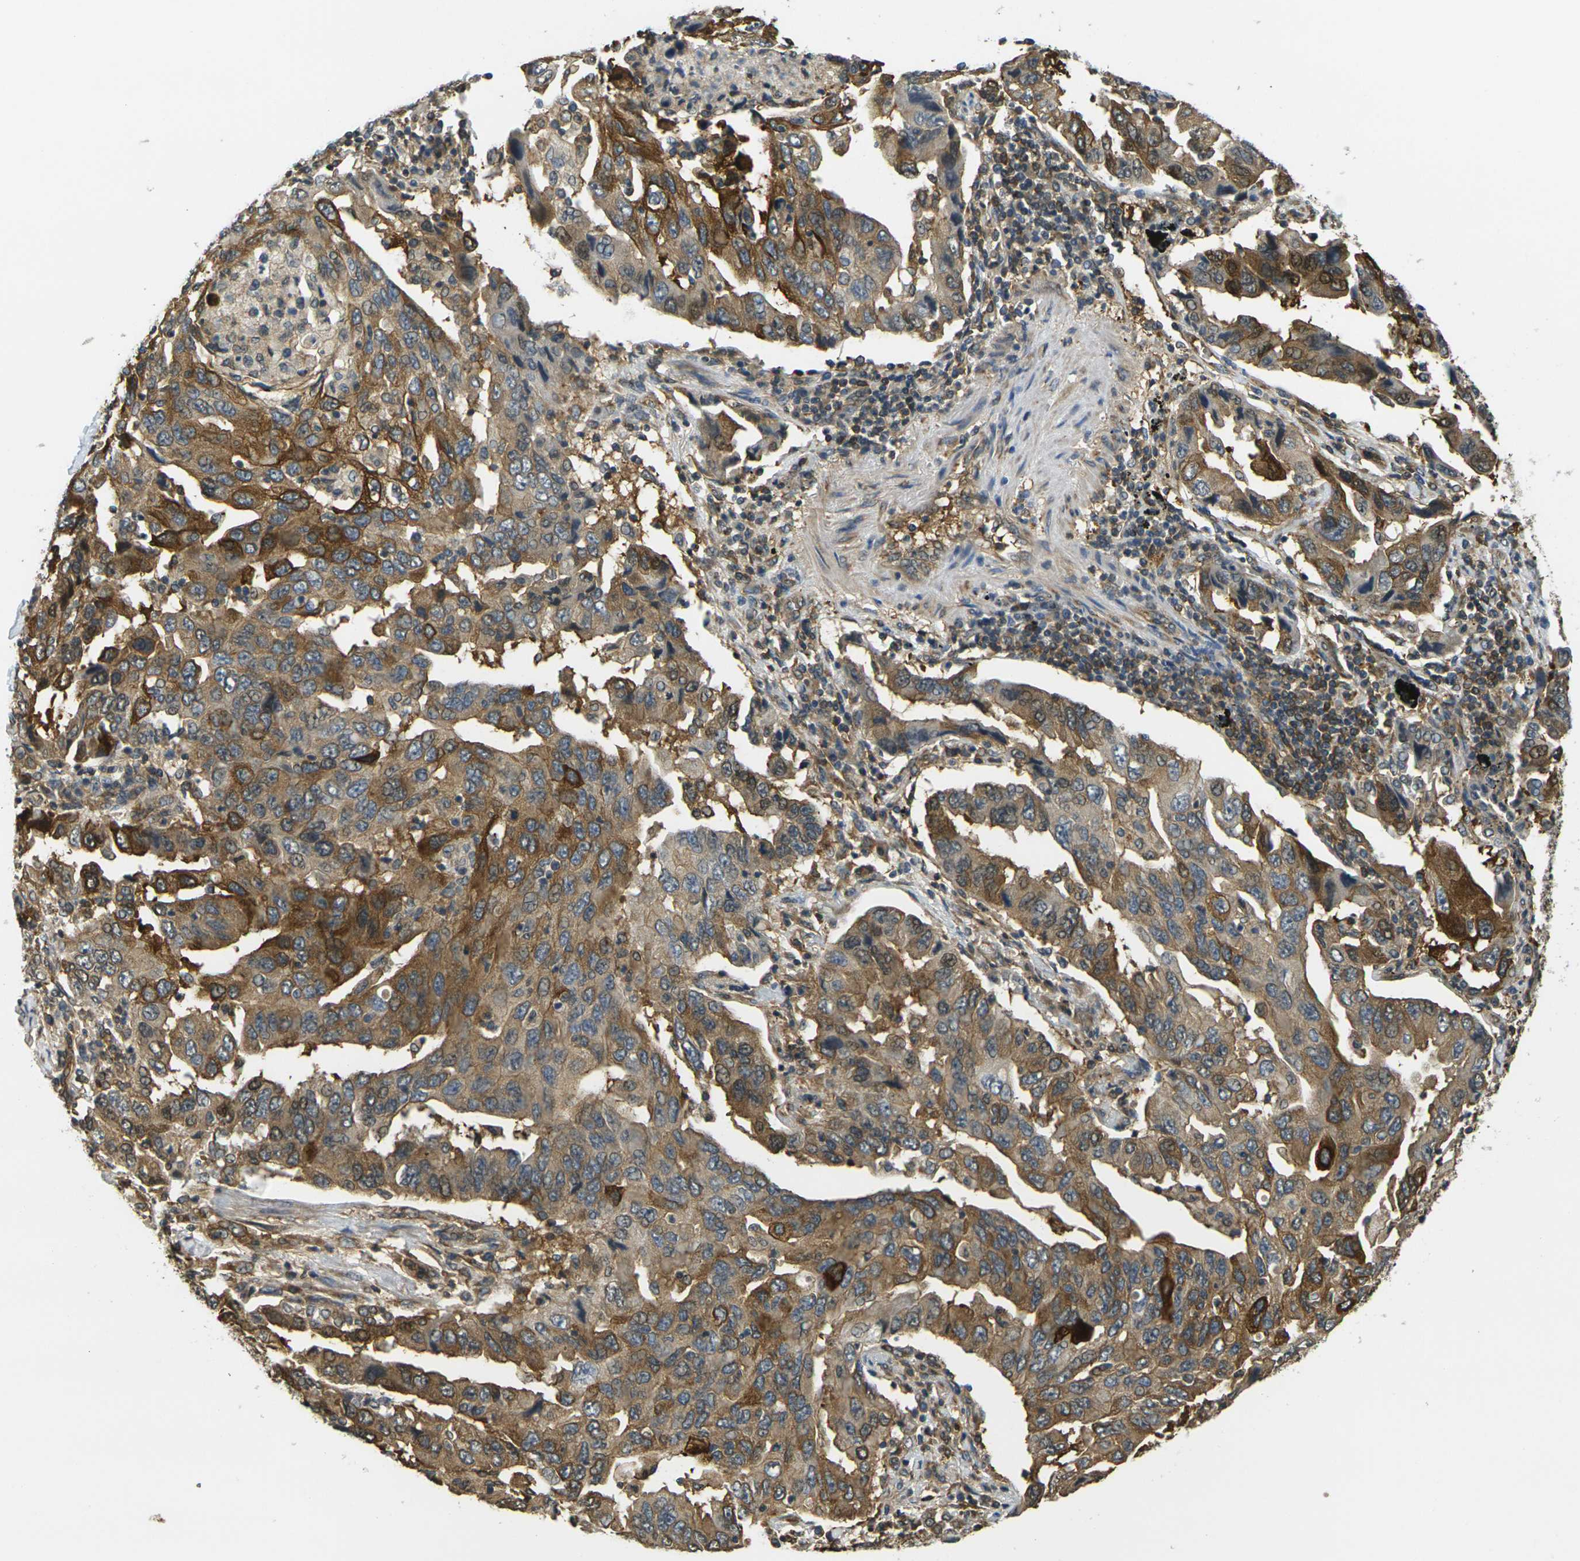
{"staining": {"intensity": "strong", "quantity": "25%-75%", "location": "cytoplasmic/membranous"}, "tissue": "lung cancer", "cell_type": "Tumor cells", "image_type": "cancer", "snomed": [{"axis": "morphology", "description": "Adenocarcinoma, NOS"}, {"axis": "topography", "description": "Lung"}], "caption": "IHC of human lung cancer shows high levels of strong cytoplasmic/membranous positivity in about 25%-75% of tumor cells. (Brightfield microscopy of DAB IHC at high magnification).", "gene": "CAST", "patient": {"sex": "female", "age": 65}}